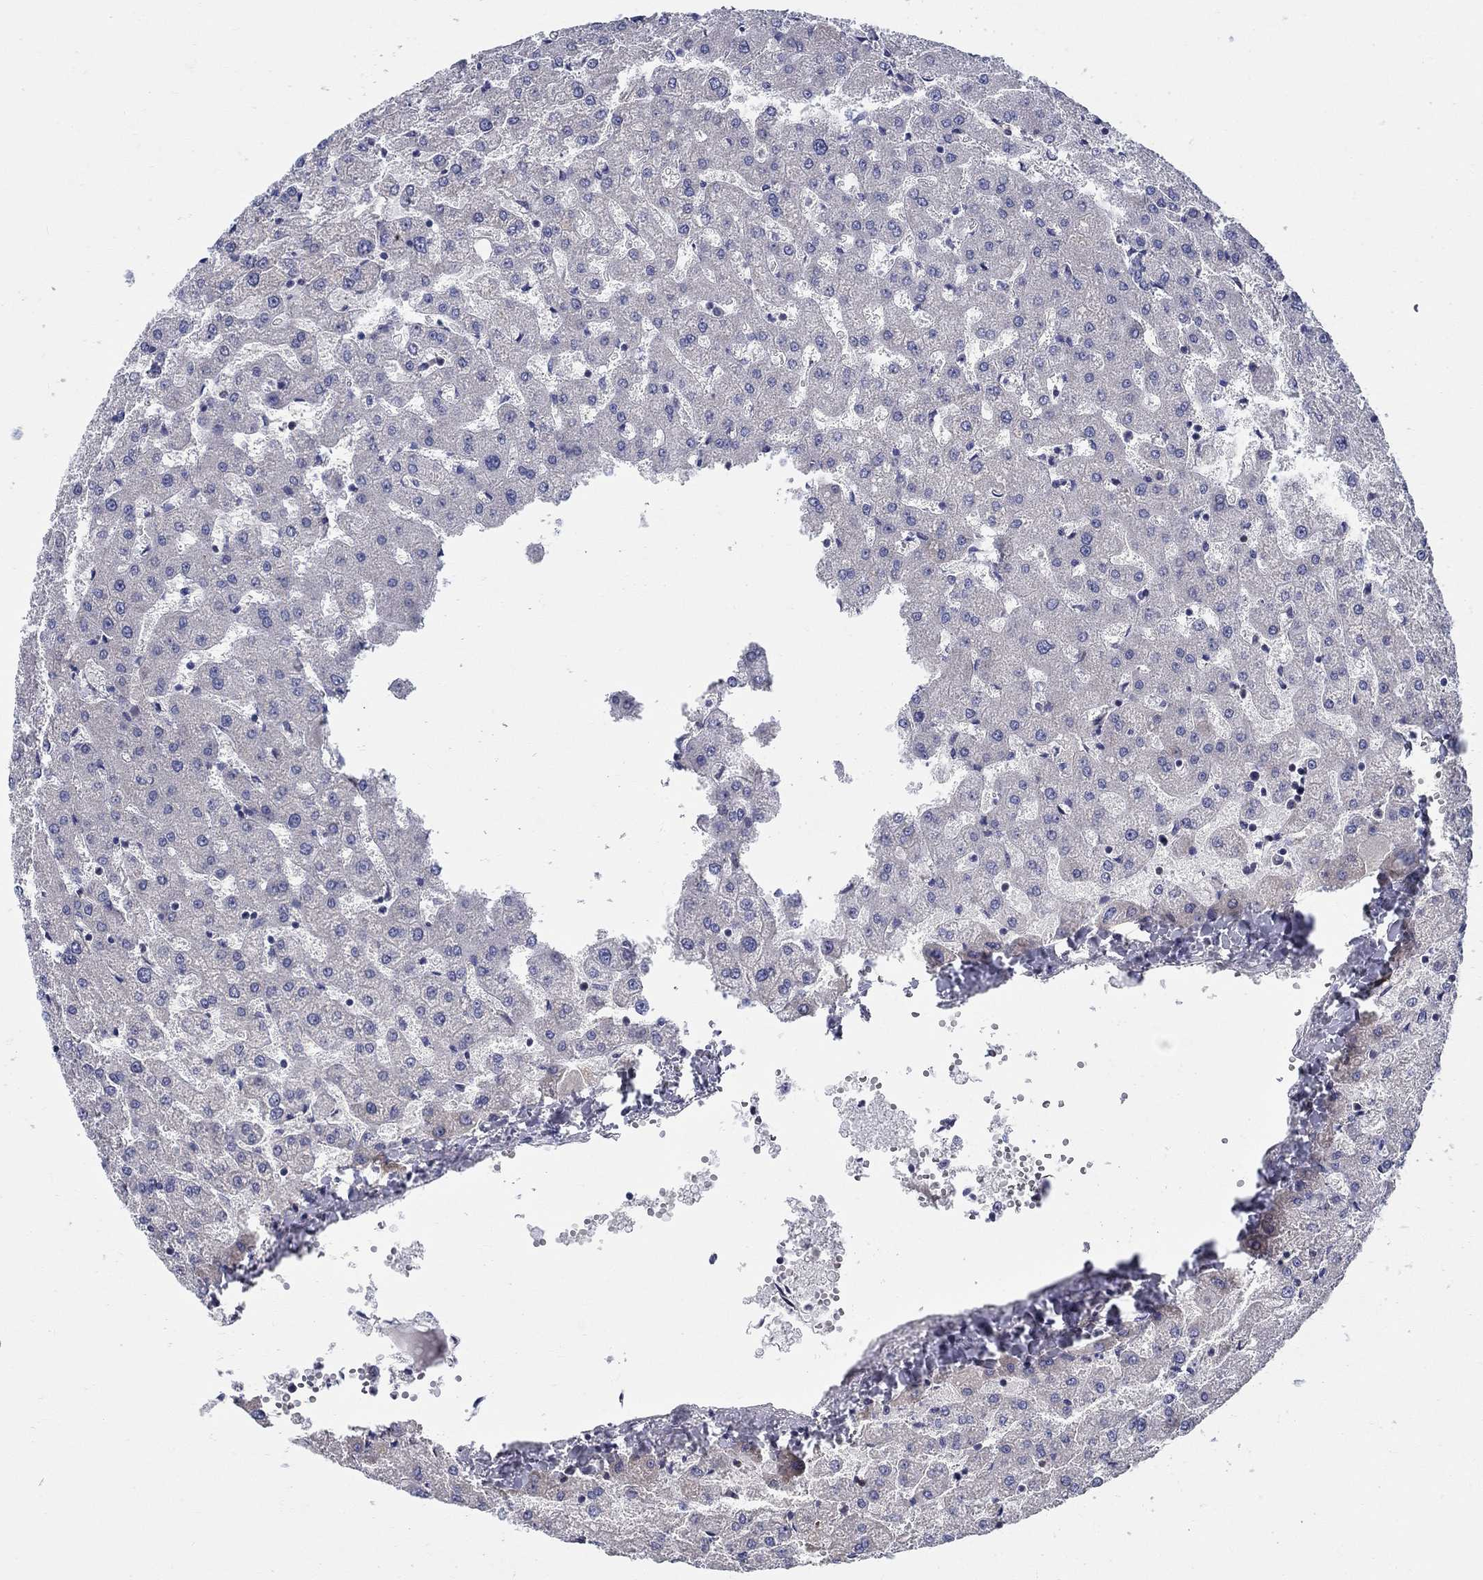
{"staining": {"intensity": "negative", "quantity": "none", "location": "none"}, "tissue": "liver", "cell_type": "Cholangiocytes", "image_type": "normal", "snomed": [{"axis": "morphology", "description": "Normal tissue, NOS"}, {"axis": "topography", "description": "Liver"}], "caption": "DAB (3,3'-diaminobenzidine) immunohistochemical staining of unremarkable human liver demonstrates no significant staining in cholangiocytes.", "gene": "C16orf46", "patient": {"sex": "female", "age": 50}}